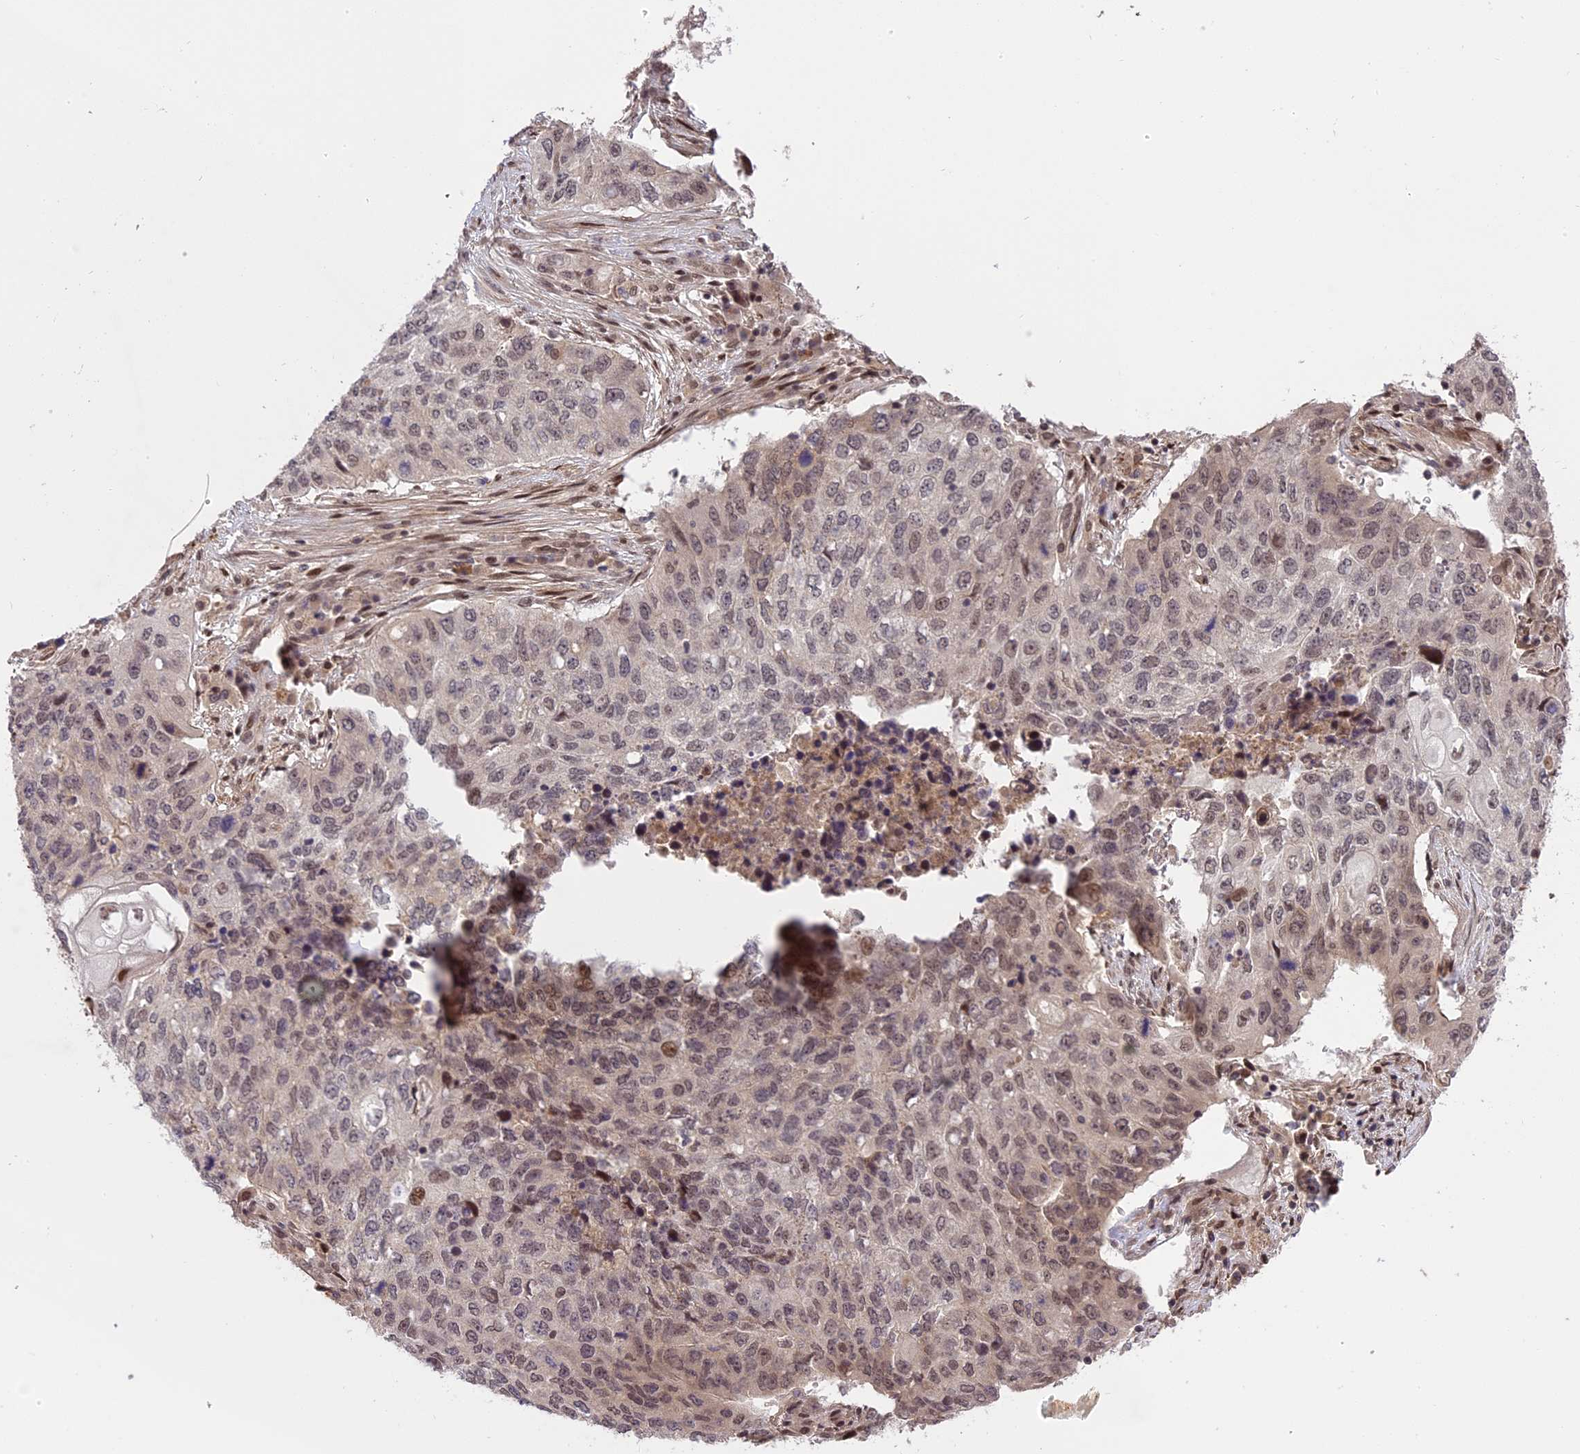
{"staining": {"intensity": "weak", "quantity": "25%-75%", "location": "cytoplasmic/membranous"}, "tissue": "lung cancer", "cell_type": "Tumor cells", "image_type": "cancer", "snomed": [{"axis": "morphology", "description": "Squamous cell carcinoma, NOS"}, {"axis": "topography", "description": "Lung"}], "caption": "Human squamous cell carcinoma (lung) stained with a brown dye shows weak cytoplasmic/membranous positive staining in about 25%-75% of tumor cells.", "gene": "PRELID2", "patient": {"sex": "female", "age": 63}}